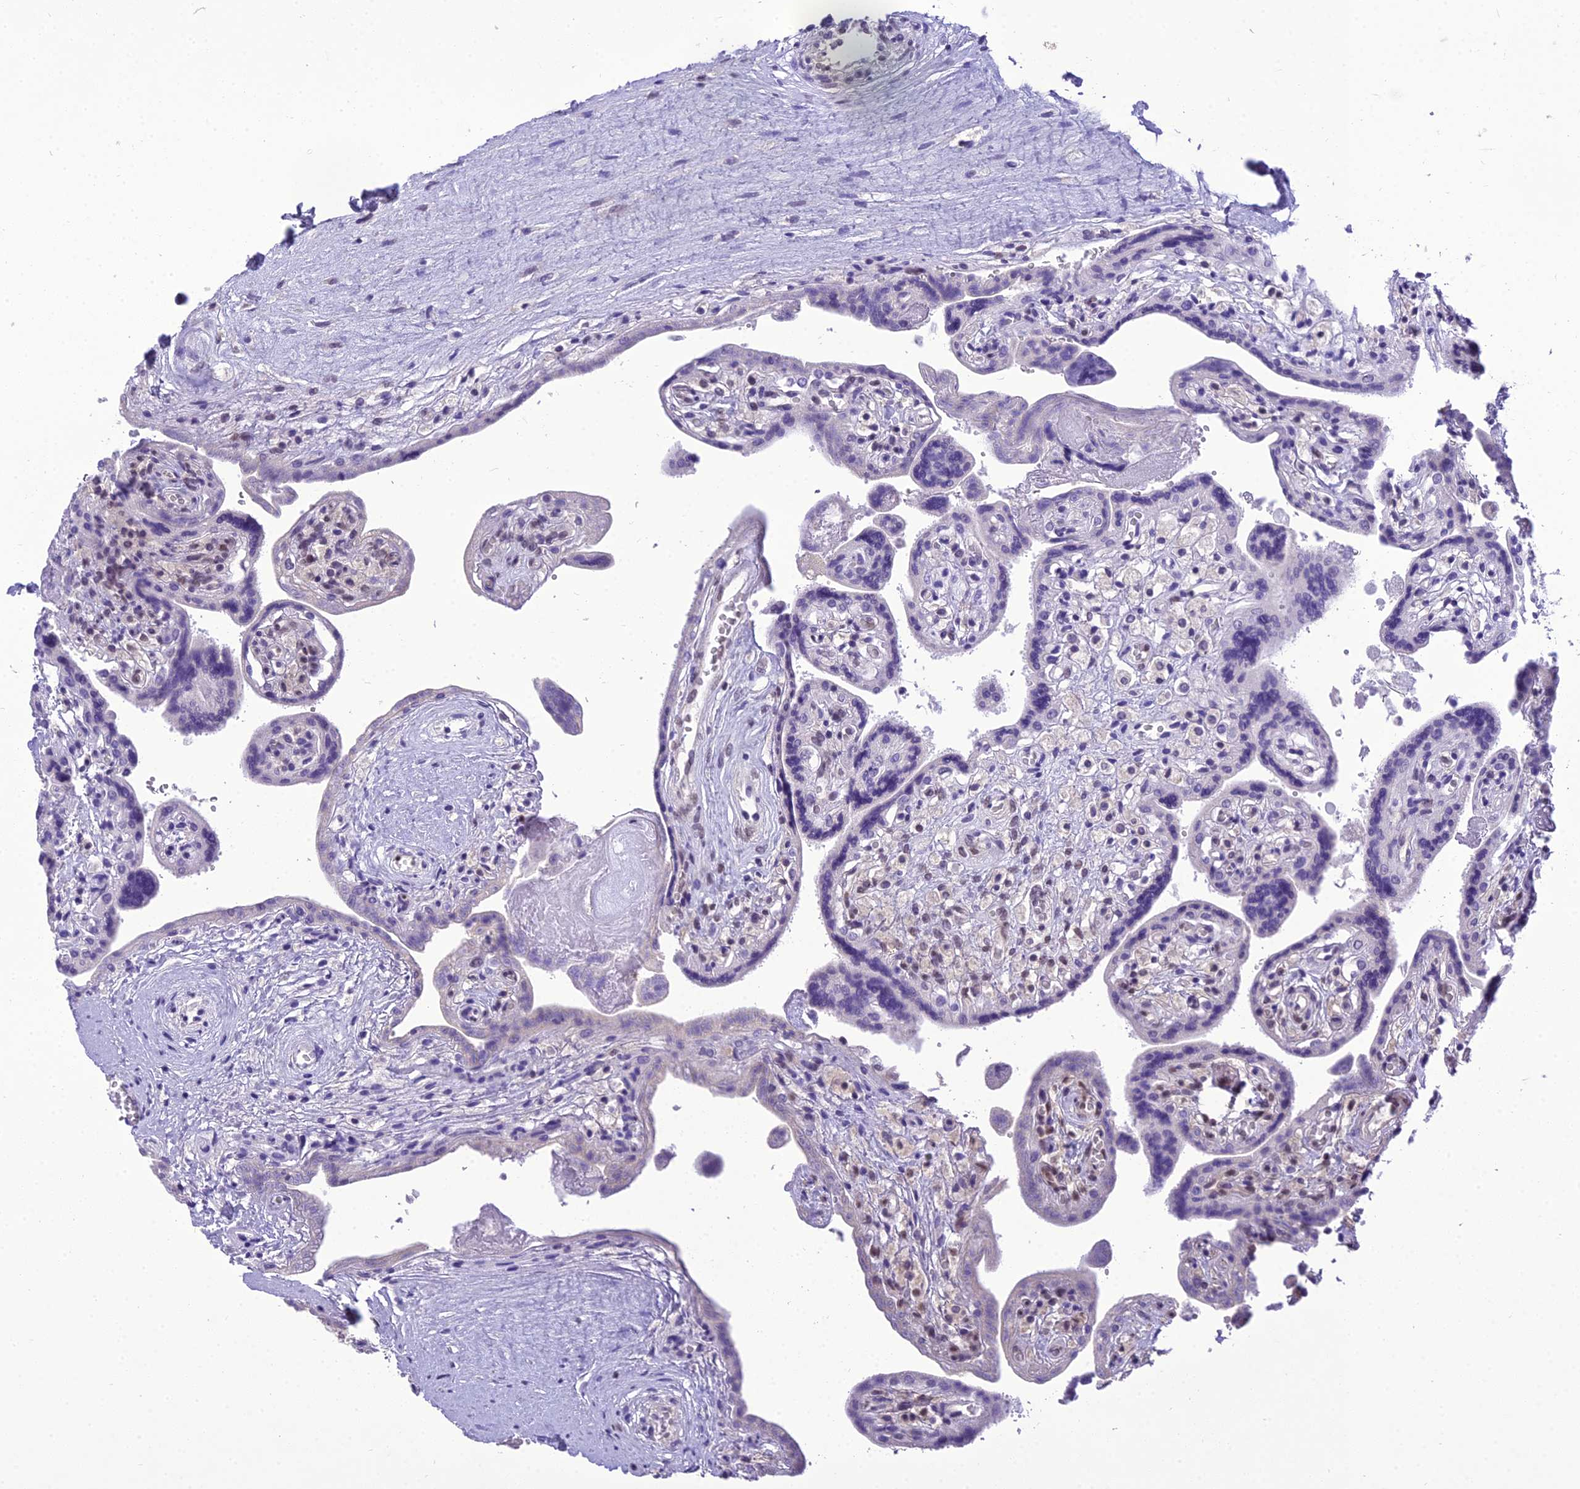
{"staining": {"intensity": "strong", "quantity": "25%-75%", "location": "nuclear"}, "tissue": "placenta", "cell_type": "Trophoblastic cells", "image_type": "normal", "snomed": [{"axis": "morphology", "description": "Normal tissue, NOS"}, {"axis": "topography", "description": "Placenta"}], "caption": "A high-resolution histopathology image shows immunohistochemistry (IHC) staining of normal placenta, which demonstrates strong nuclear staining in approximately 25%-75% of trophoblastic cells.", "gene": "SH3RF3", "patient": {"sex": "female", "age": 37}}